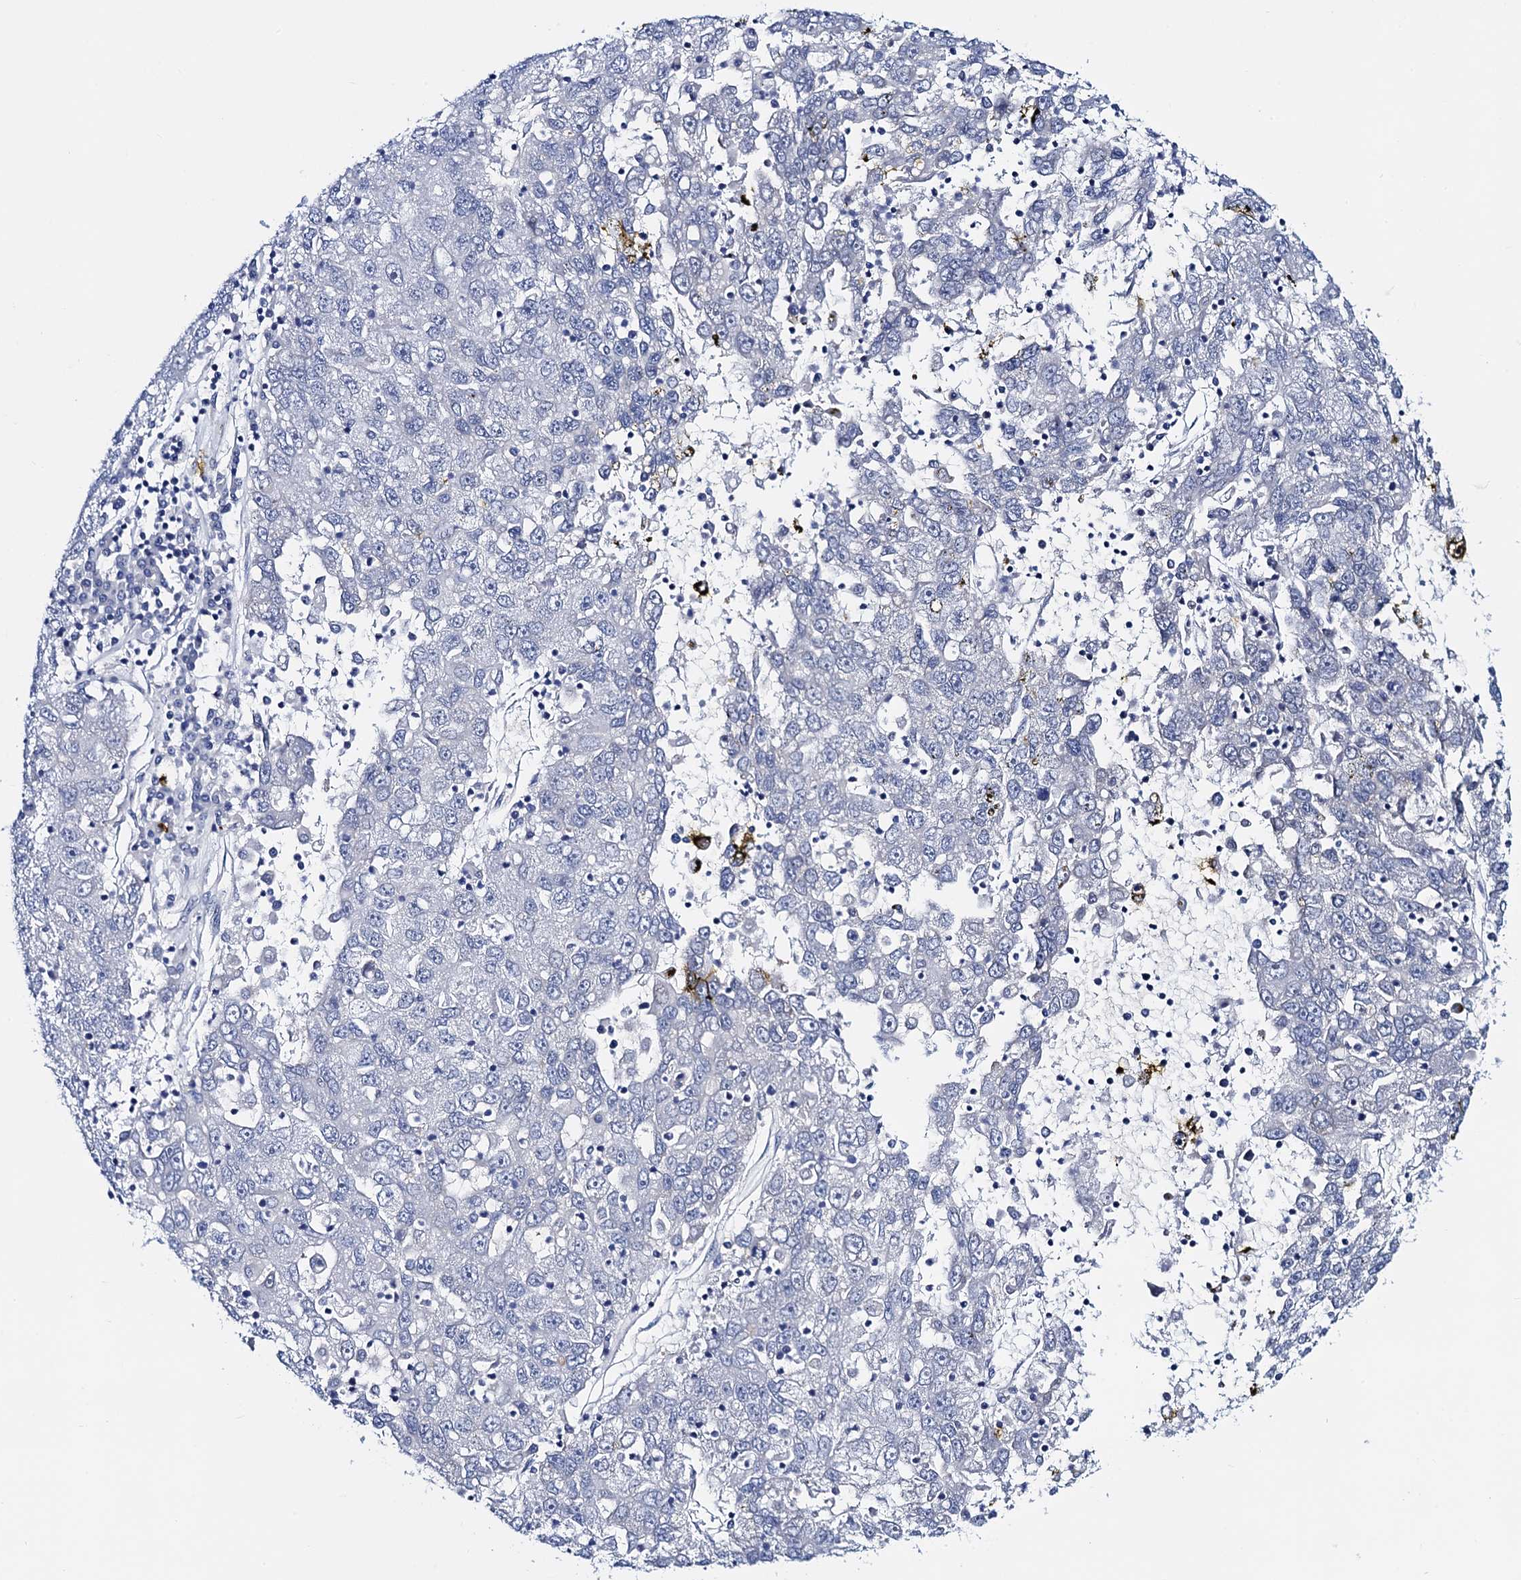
{"staining": {"intensity": "negative", "quantity": "none", "location": "none"}, "tissue": "liver cancer", "cell_type": "Tumor cells", "image_type": "cancer", "snomed": [{"axis": "morphology", "description": "Carcinoma, Hepatocellular, NOS"}, {"axis": "topography", "description": "Liver"}], "caption": "Immunohistochemical staining of hepatocellular carcinoma (liver) exhibits no significant expression in tumor cells.", "gene": "C16orf87", "patient": {"sex": "male", "age": 49}}